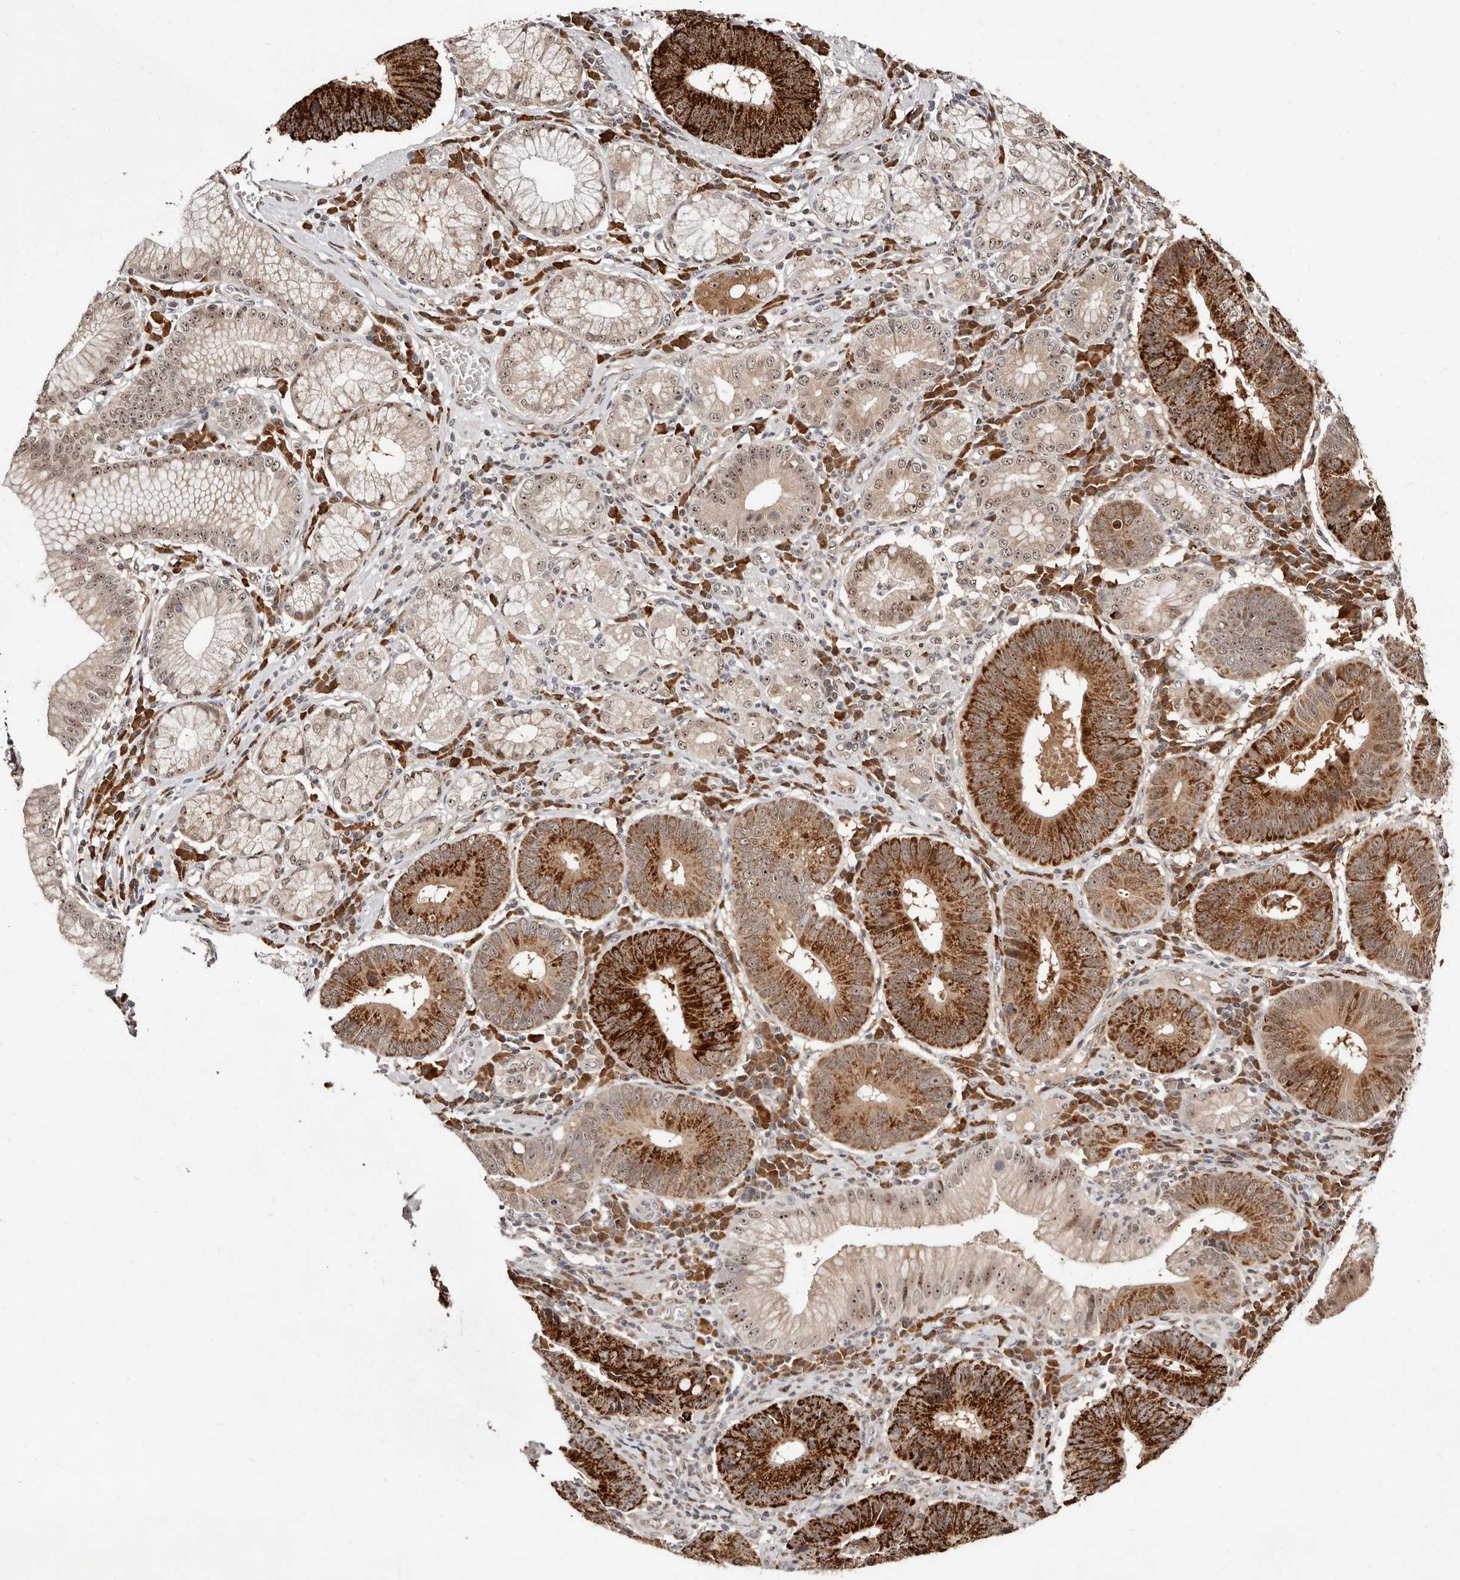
{"staining": {"intensity": "strong", "quantity": ">75%", "location": "cytoplasmic/membranous"}, "tissue": "stomach cancer", "cell_type": "Tumor cells", "image_type": "cancer", "snomed": [{"axis": "morphology", "description": "Adenocarcinoma, NOS"}, {"axis": "topography", "description": "Stomach"}], "caption": "This image shows IHC staining of stomach adenocarcinoma, with high strong cytoplasmic/membranous staining in approximately >75% of tumor cells.", "gene": "APOL6", "patient": {"sex": "male", "age": 59}}